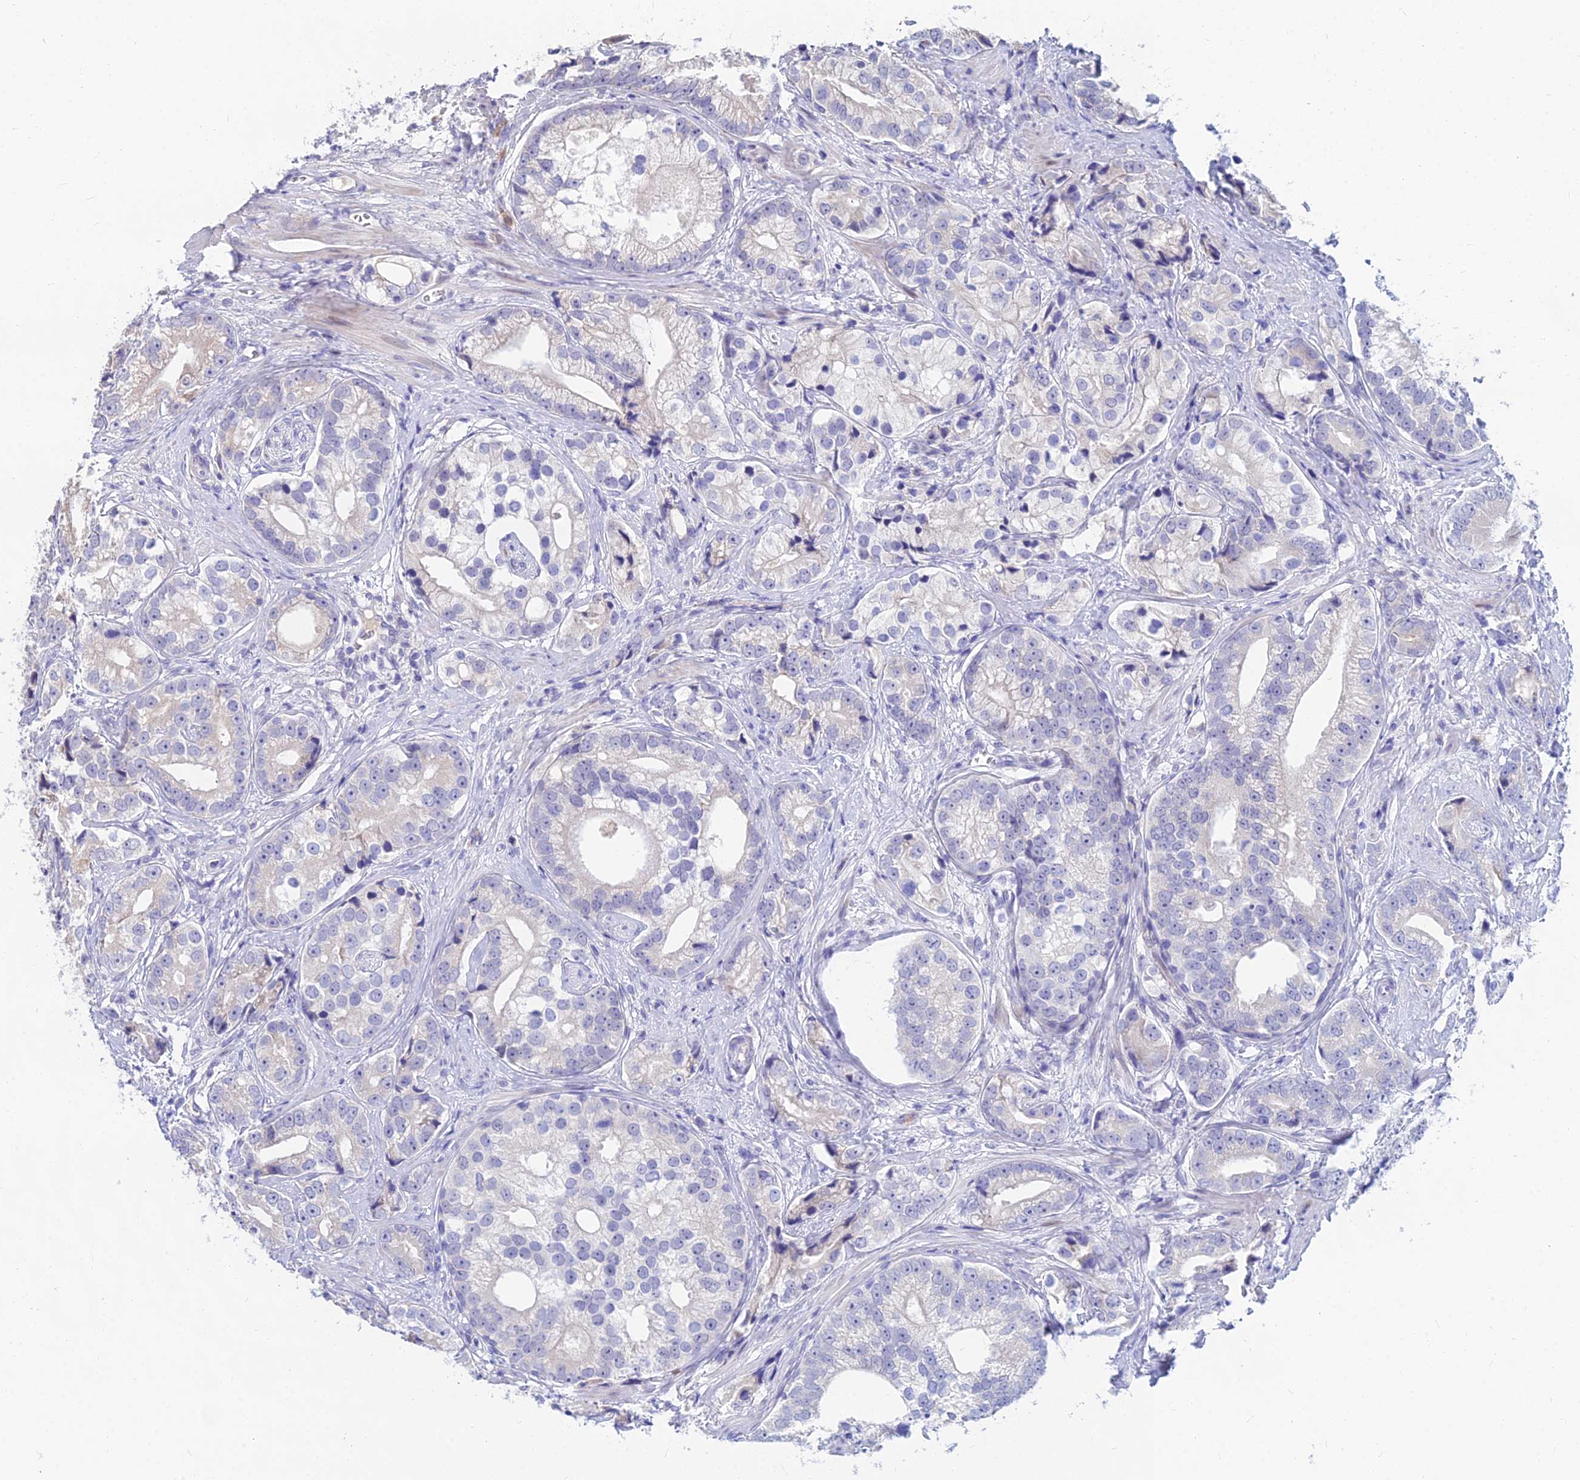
{"staining": {"intensity": "negative", "quantity": "none", "location": "none"}, "tissue": "prostate cancer", "cell_type": "Tumor cells", "image_type": "cancer", "snomed": [{"axis": "morphology", "description": "Adenocarcinoma, High grade"}, {"axis": "topography", "description": "Prostate"}], "caption": "Micrograph shows no protein positivity in tumor cells of prostate high-grade adenocarcinoma tissue.", "gene": "GOLGA6D", "patient": {"sex": "male", "age": 75}}